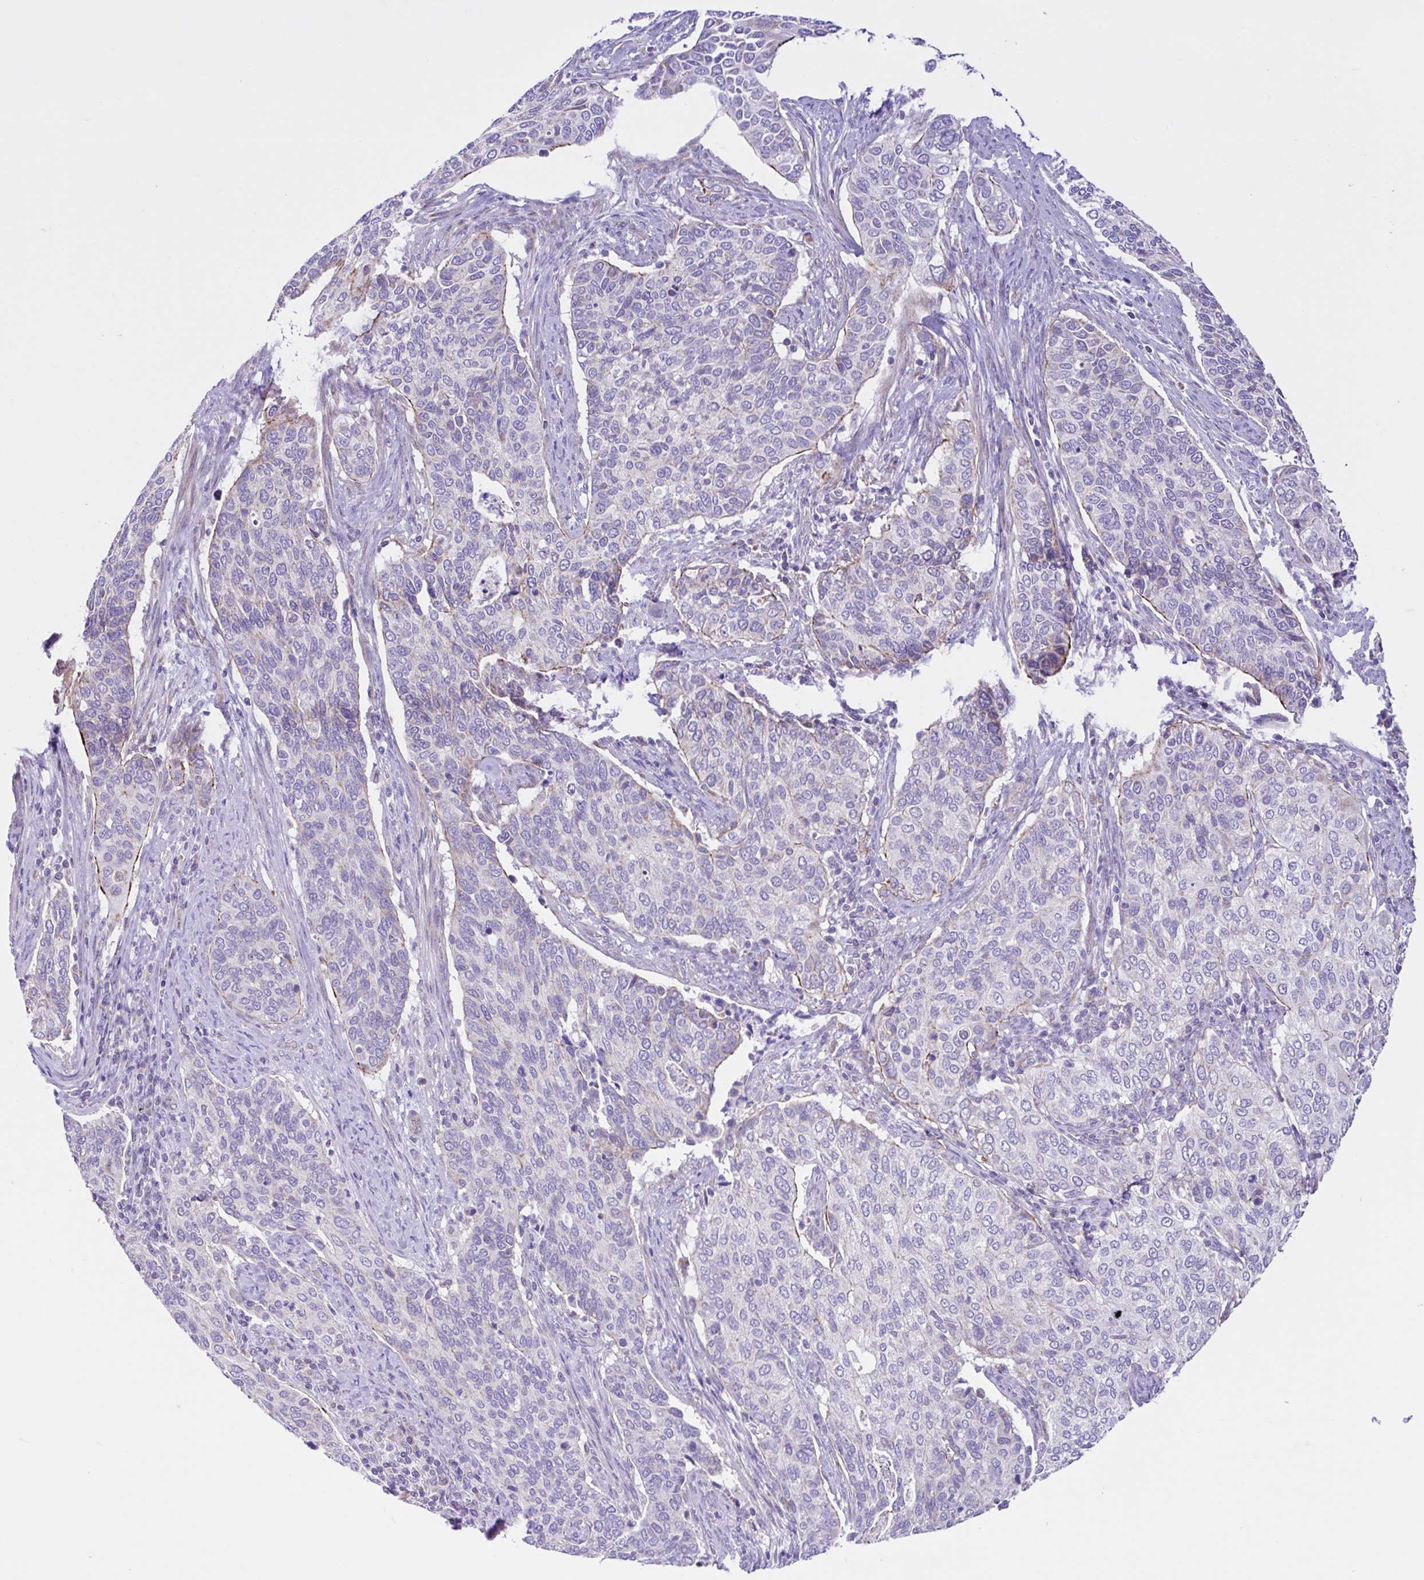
{"staining": {"intensity": "negative", "quantity": "none", "location": "none"}, "tissue": "cervical cancer", "cell_type": "Tumor cells", "image_type": "cancer", "snomed": [{"axis": "morphology", "description": "Squamous cell carcinoma, NOS"}, {"axis": "topography", "description": "Cervix"}], "caption": "This is a histopathology image of IHC staining of squamous cell carcinoma (cervical), which shows no expression in tumor cells.", "gene": "NDUFS2", "patient": {"sex": "female", "age": 38}}